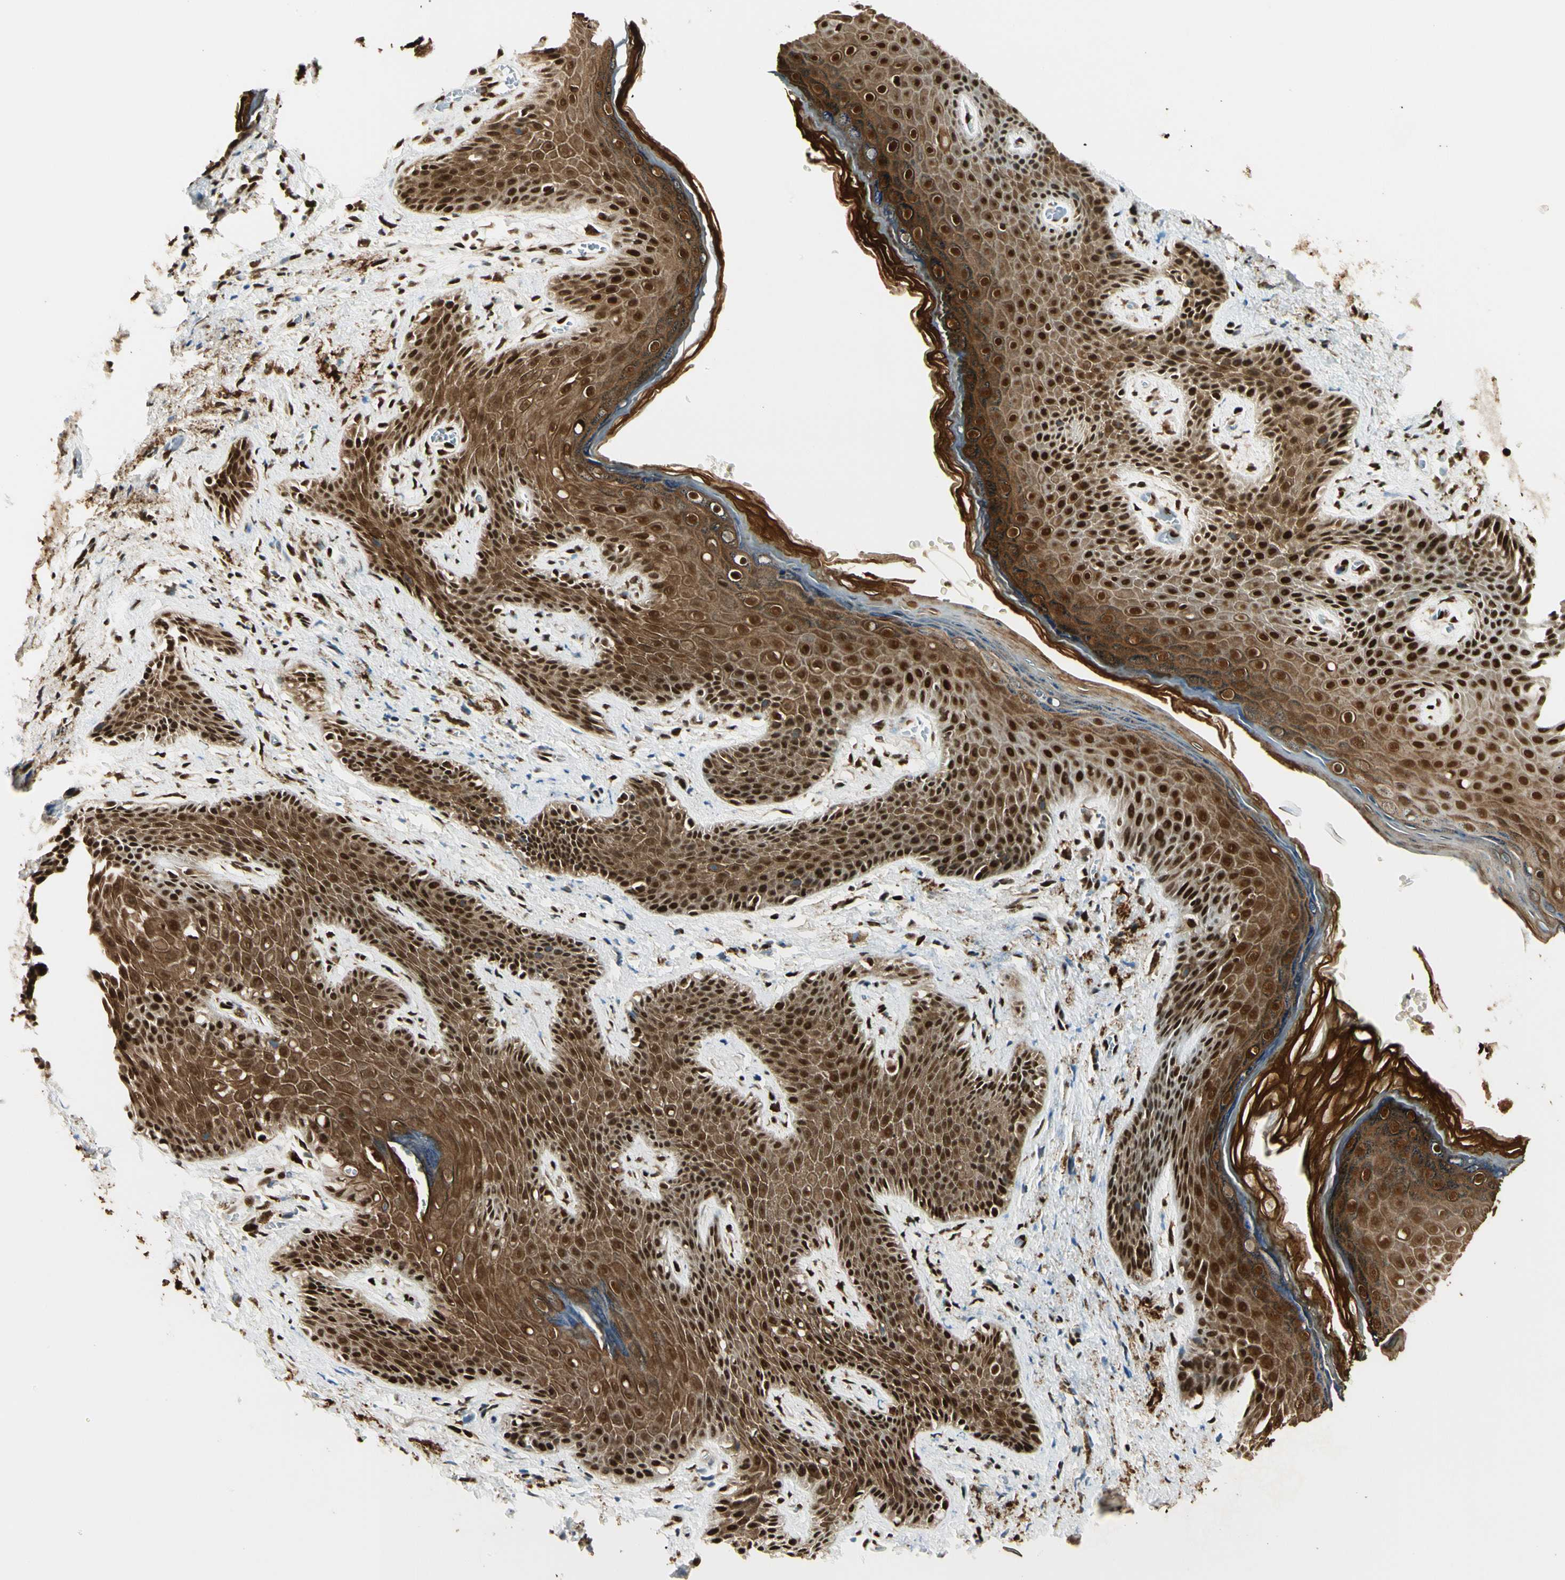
{"staining": {"intensity": "strong", "quantity": ">75%", "location": "cytoplasmic/membranous,nuclear"}, "tissue": "skin", "cell_type": "Epidermal cells", "image_type": "normal", "snomed": [{"axis": "morphology", "description": "Normal tissue, NOS"}, {"axis": "topography", "description": "Anal"}], "caption": "High-magnification brightfield microscopy of normal skin stained with DAB (brown) and counterstained with hematoxylin (blue). epidermal cells exhibit strong cytoplasmic/membranous,nuclear expression is appreciated in approximately>75% of cells.", "gene": "FUS", "patient": {"sex": "female", "age": 46}}